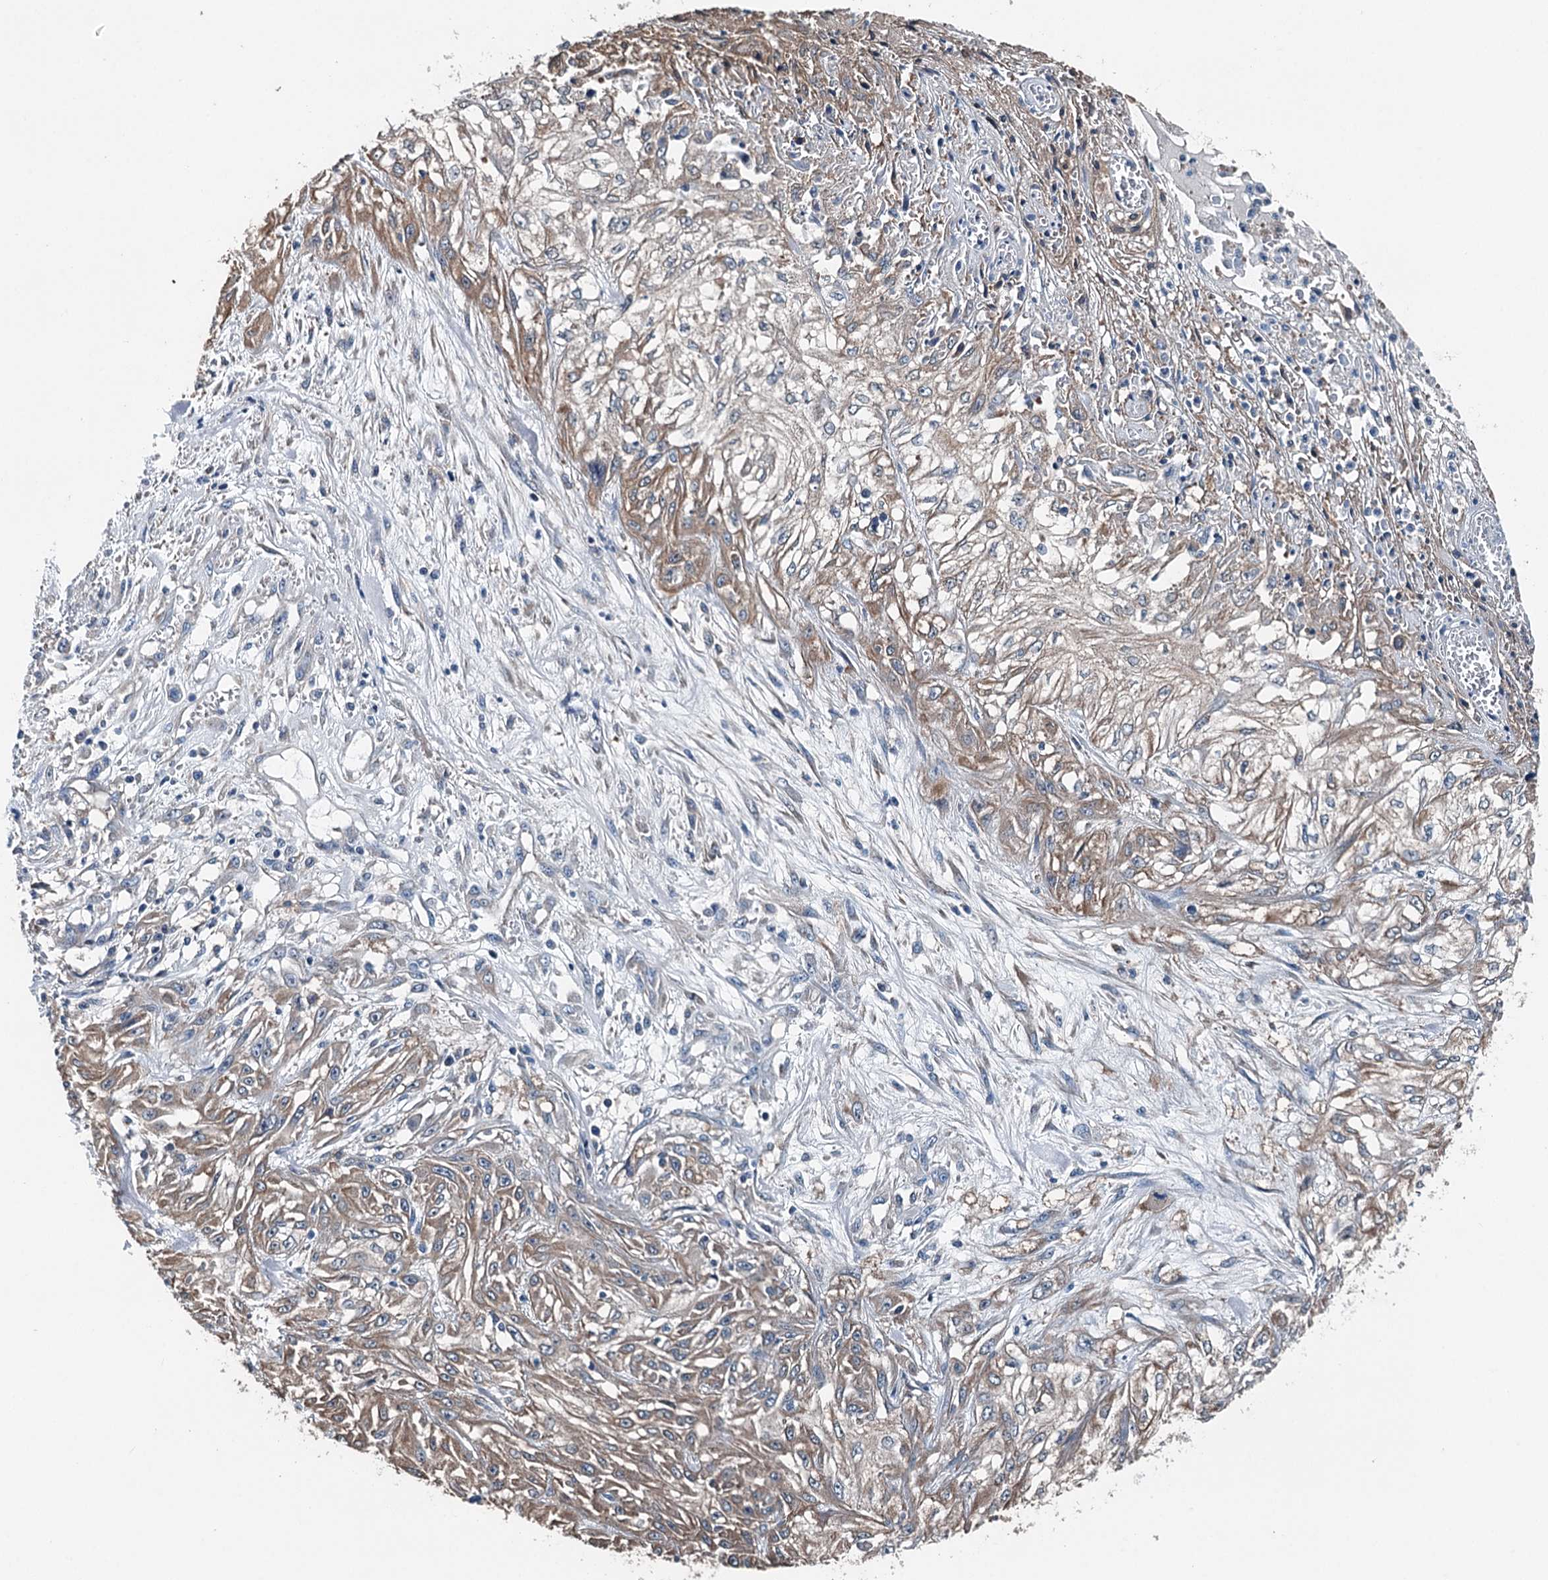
{"staining": {"intensity": "weak", "quantity": "25%-75%", "location": "cytoplasmic/membranous"}, "tissue": "skin cancer", "cell_type": "Tumor cells", "image_type": "cancer", "snomed": [{"axis": "morphology", "description": "Squamous cell carcinoma, NOS"}, {"axis": "morphology", "description": "Squamous cell carcinoma, metastatic, NOS"}, {"axis": "topography", "description": "Skin"}, {"axis": "topography", "description": "Lymph node"}], "caption": "Weak cytoplasmic/membranous protein positivity is present in about 25%-75% of tumor cells in metastatic squamous cell carcinoma (skin).", "gene": "BHMT", "patient": {"sex": "male", "age": 75}}